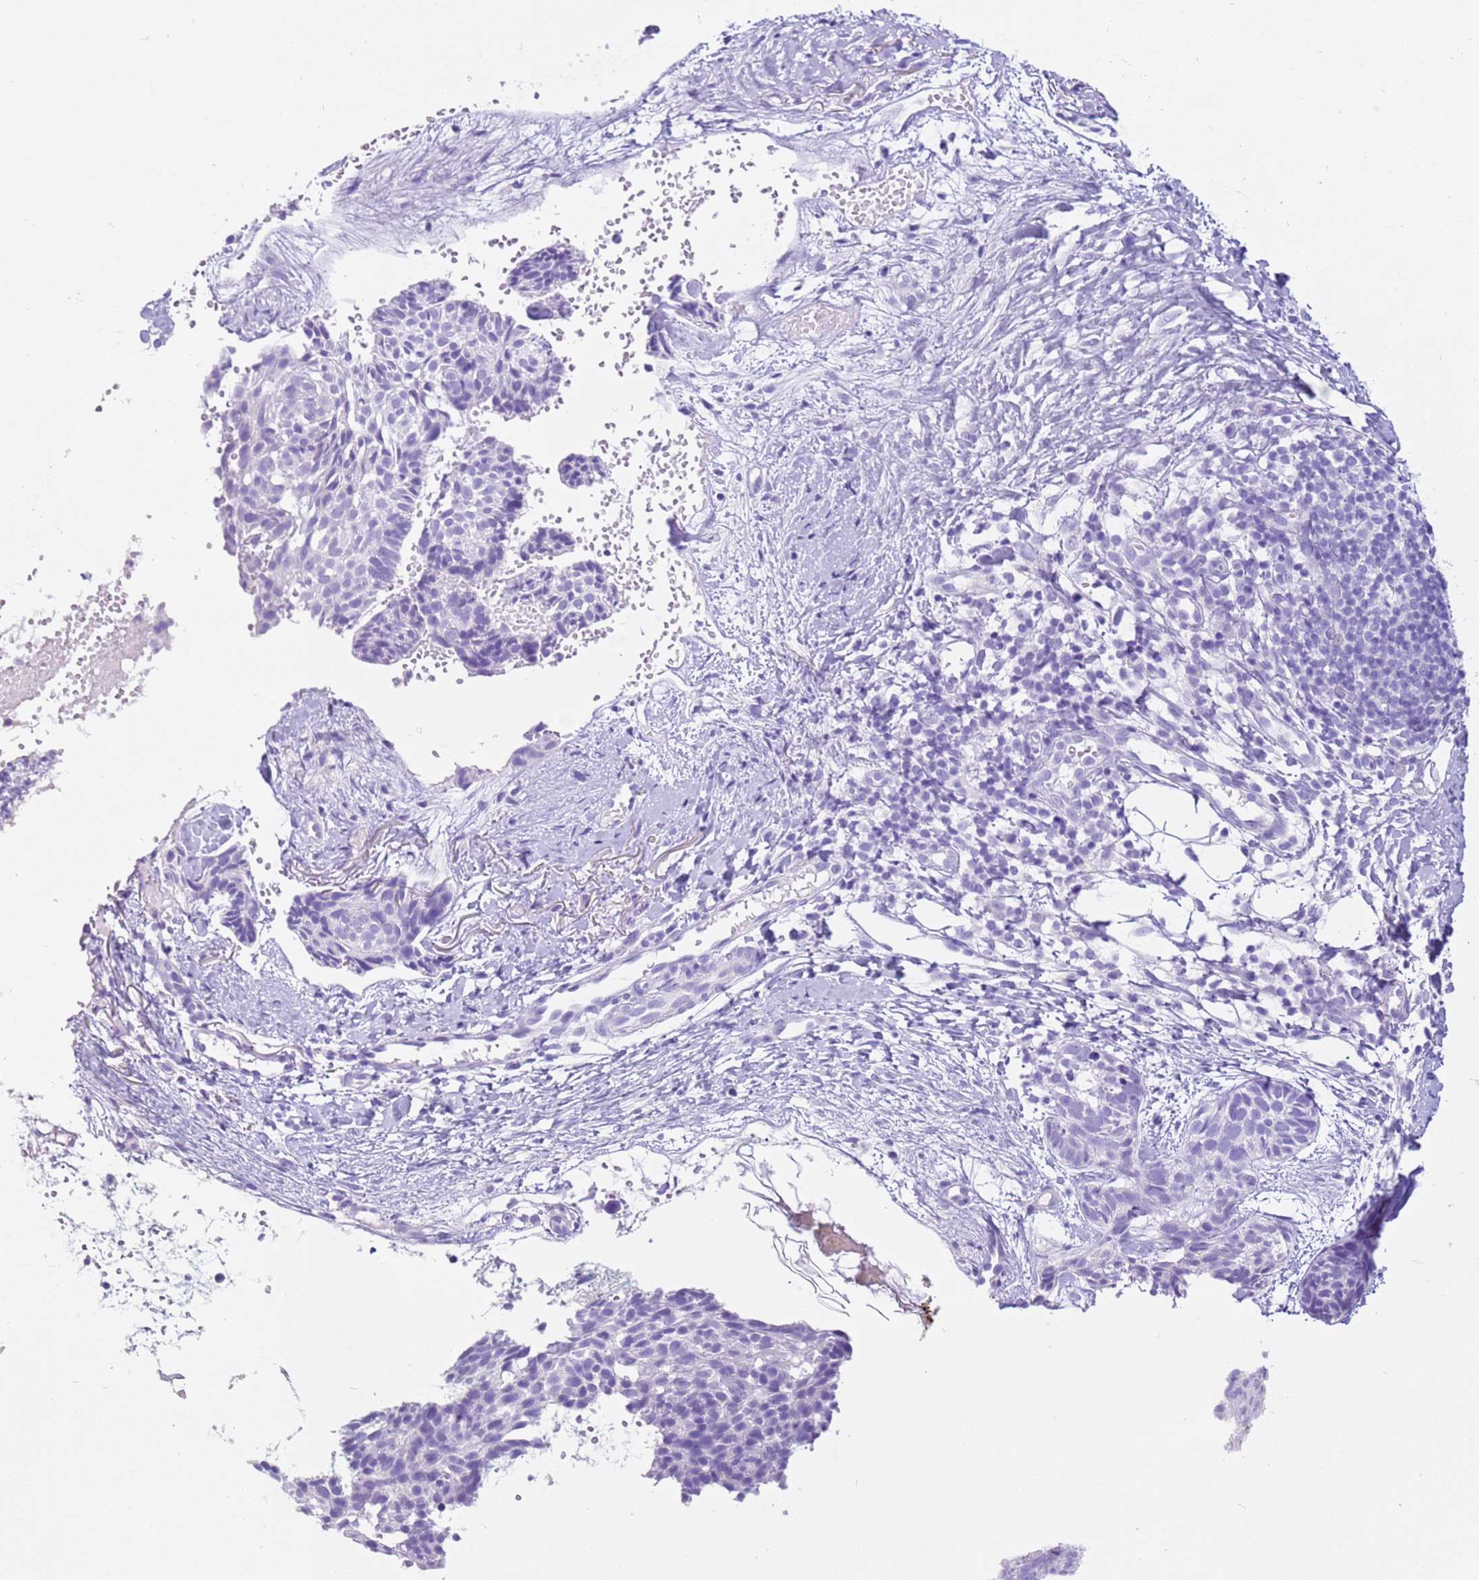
{"staining": {"intensity": "negative", "quantity": "none", "location": "none"}, "tissue": "skin cancer", "cell_type": "Tumor cells", "image_type": "cancer", "snomed": [{"axis": "morphology", "description": "Normal tissue, NOS"}, {"axis": "morphology", "description": "Basal cell carcinoma"}, {"axis": "topography", "description": "Skin"}], "caption": "Protein analysis of skin cancer (basal cell carcinoma) exhibits no significant positivity in tumor cells.", "gene": "CPB1", "patient": {"sex": "male", "age": 66}}